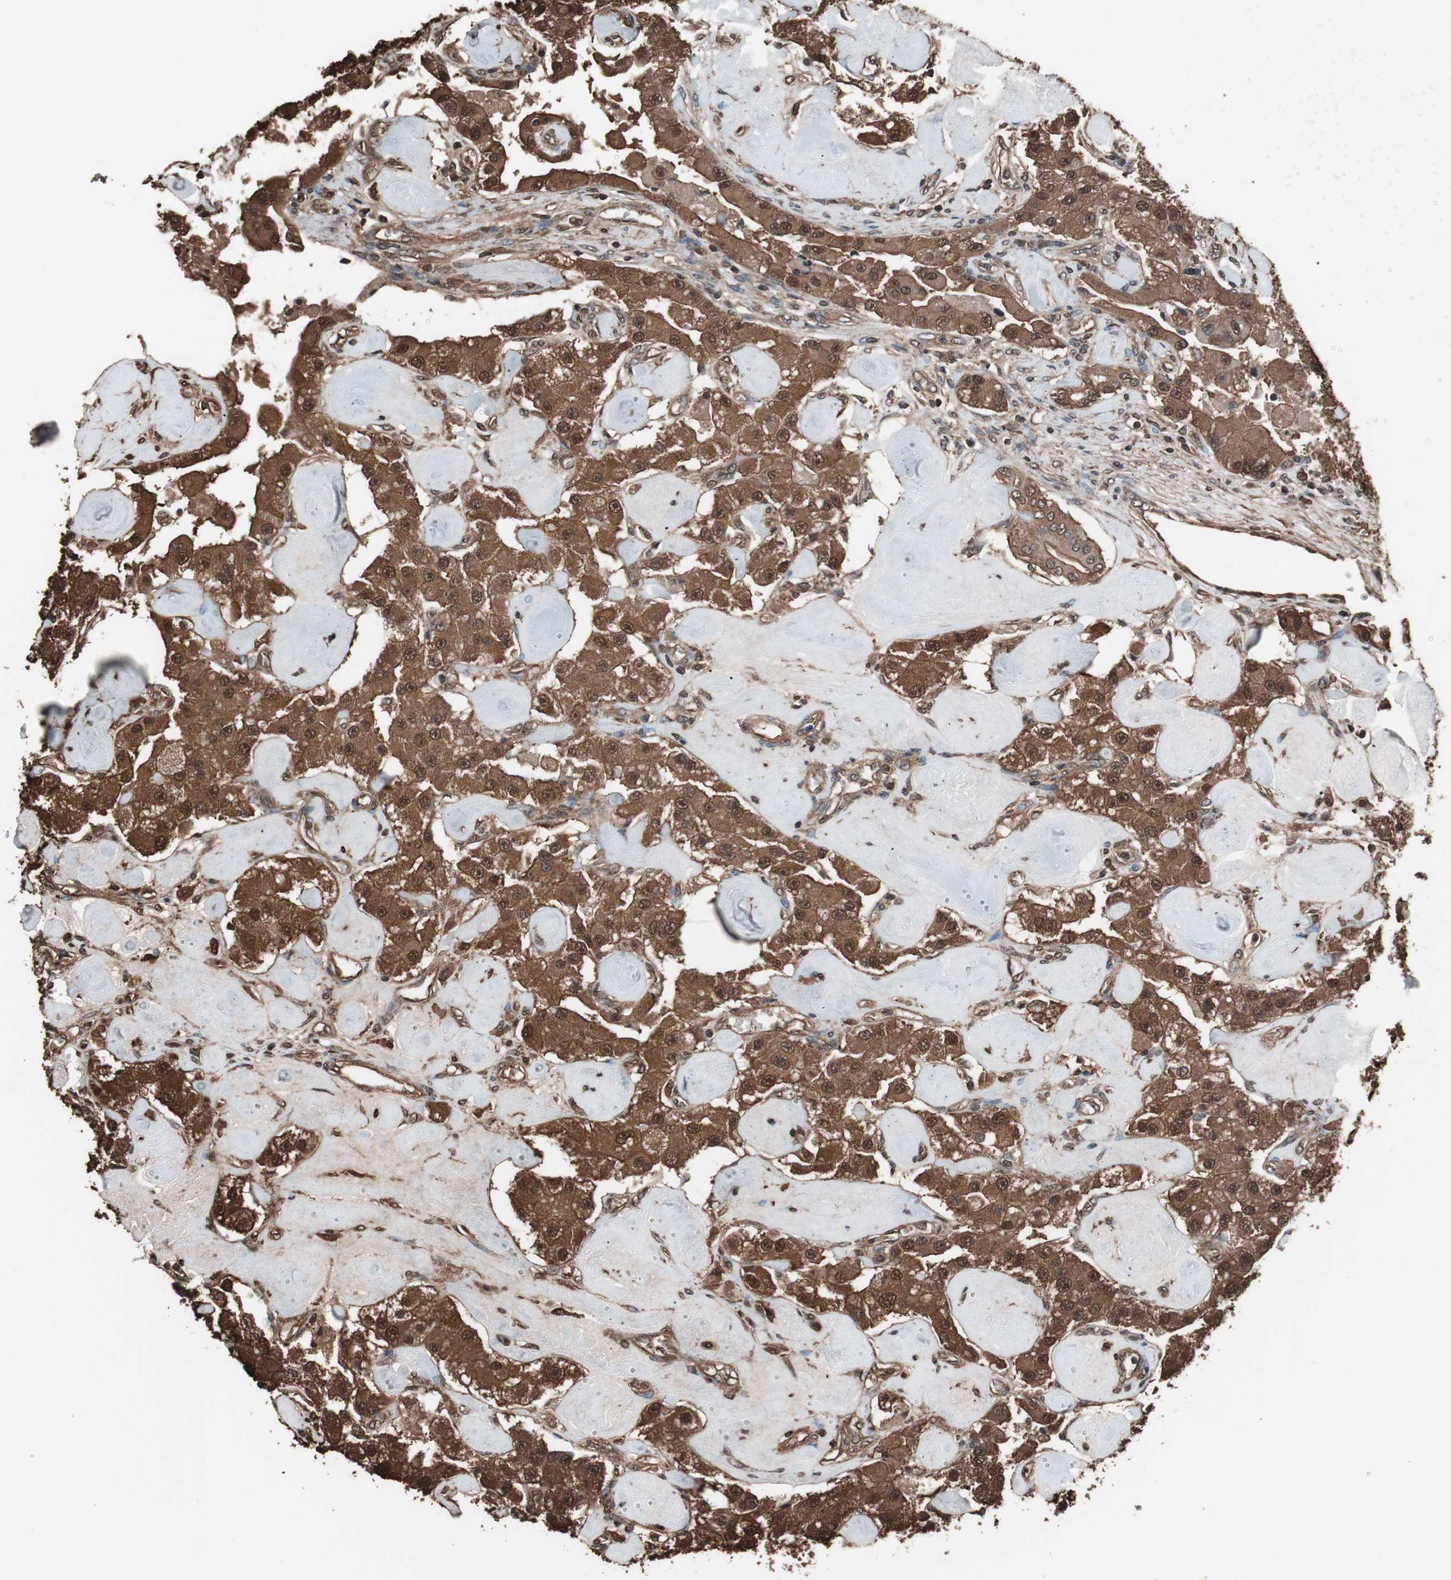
{"staining": {"intensity": "strong", "quantity": ">75%", "location": "cytoplasmic/membranous,nuclear"}, "tissue": "carcinoid", "cell_type": "Tumor cells", "image_type": "cancer", "snomed": [{"axis": "morphology", "description": "Carcinoid, malignant, NOS"}, {"axis": "topography", "description": "Pancreas"}], "caption": "This micrograph reveals immunohistochemistry staining of human carcinoid, with high strong cytoplasmic/membranous and nuclear staining in approximately >75% of tumor cells.", "gene": "CALM2", "patient": {"sex": "male", "age": 41}}